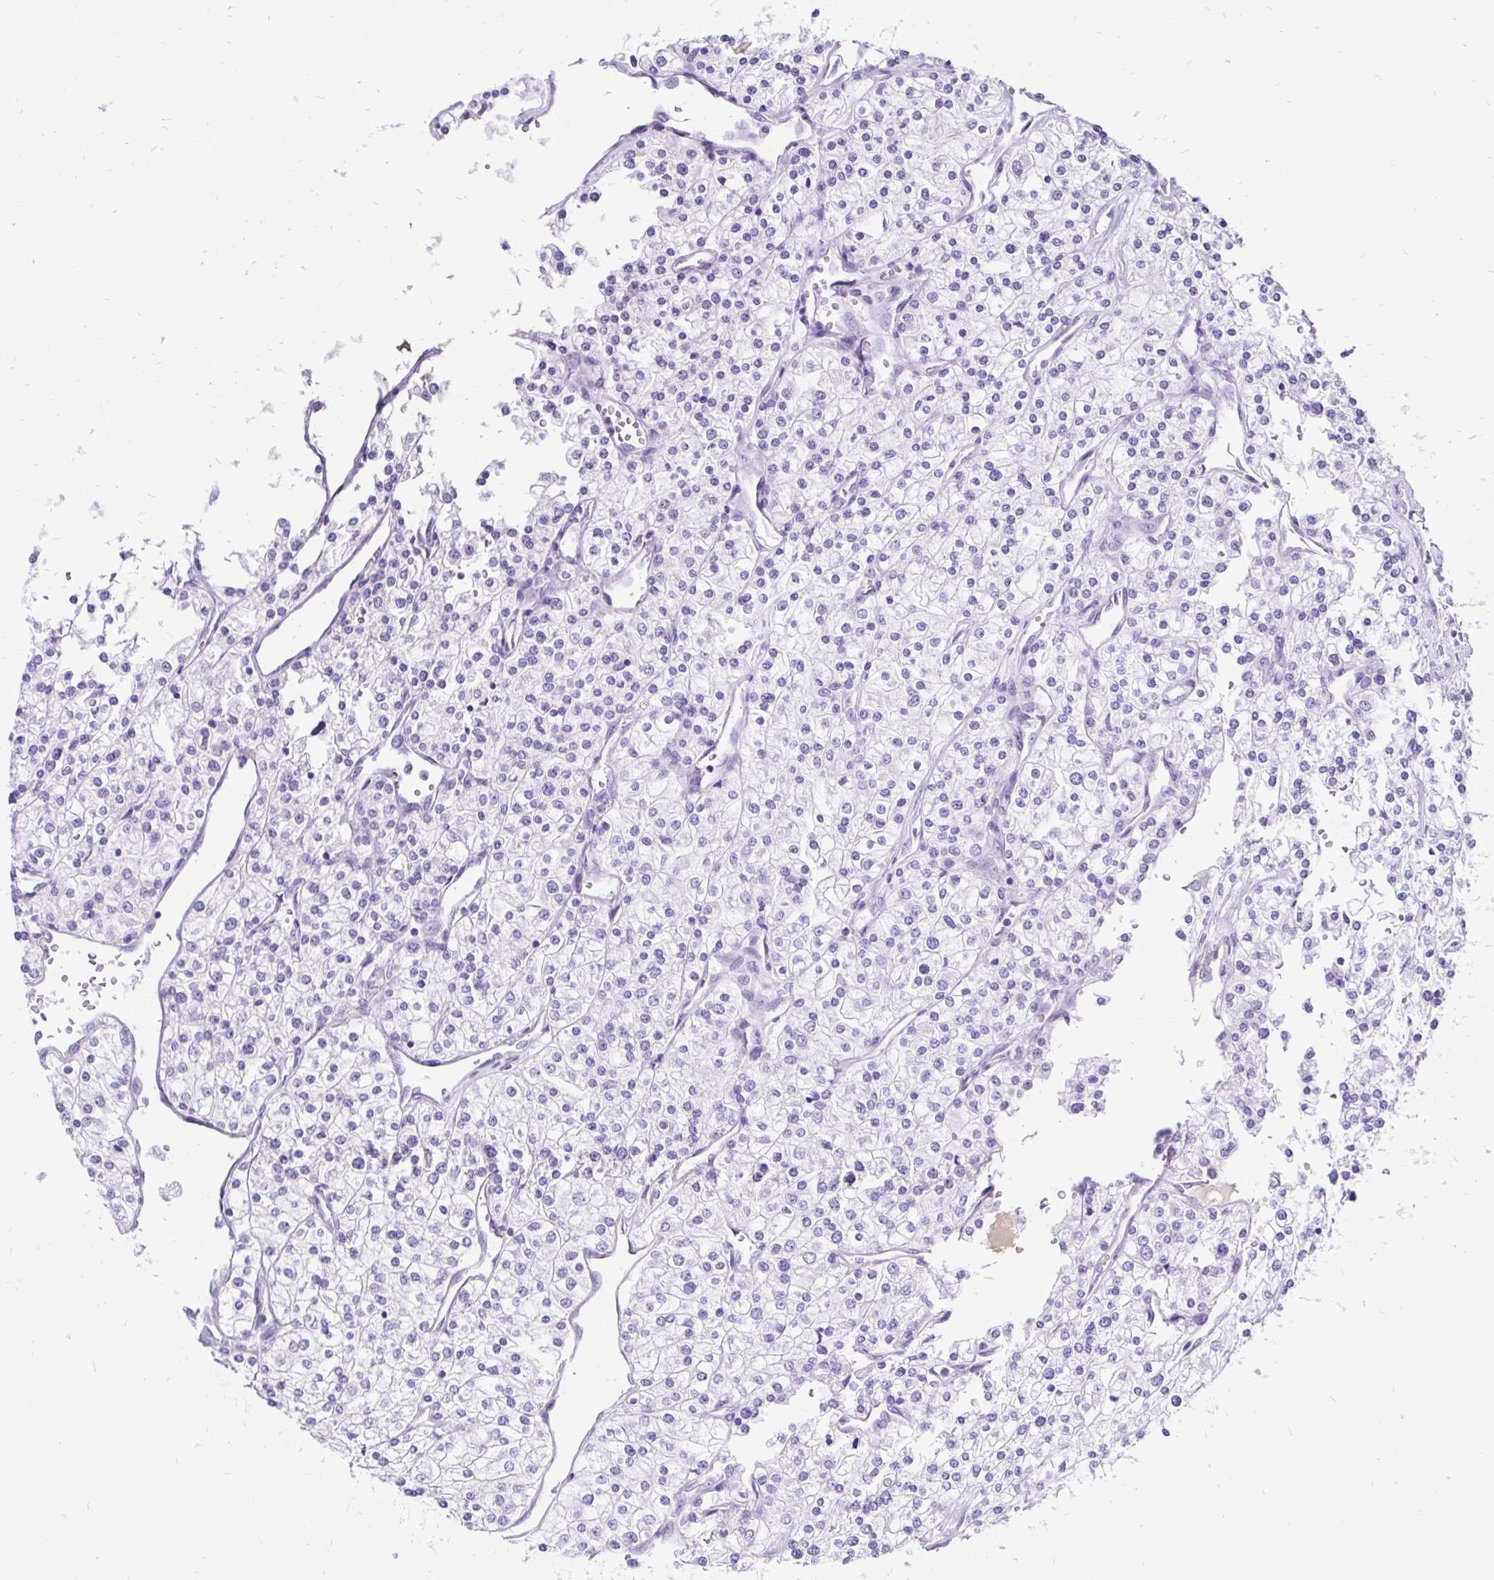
{"staining": {"intensity": "negative", "quantity": "none", "location": "none"}, "tissue": "renal cancer", "cell_type": "Tumor cells", "image_type": "cancer", "snomed": [{"axis": "morphology", "description": "Adenocarcinoma, NOS"}, {"axis": "topography", "description": "Kidney"}], "caption": "Renal adenocarcinoma was stained to show a protein in brown. There is no significant expression in tumor cells.", "gene": "KRT13", "patient": {"sex": "male", "age": 80}}